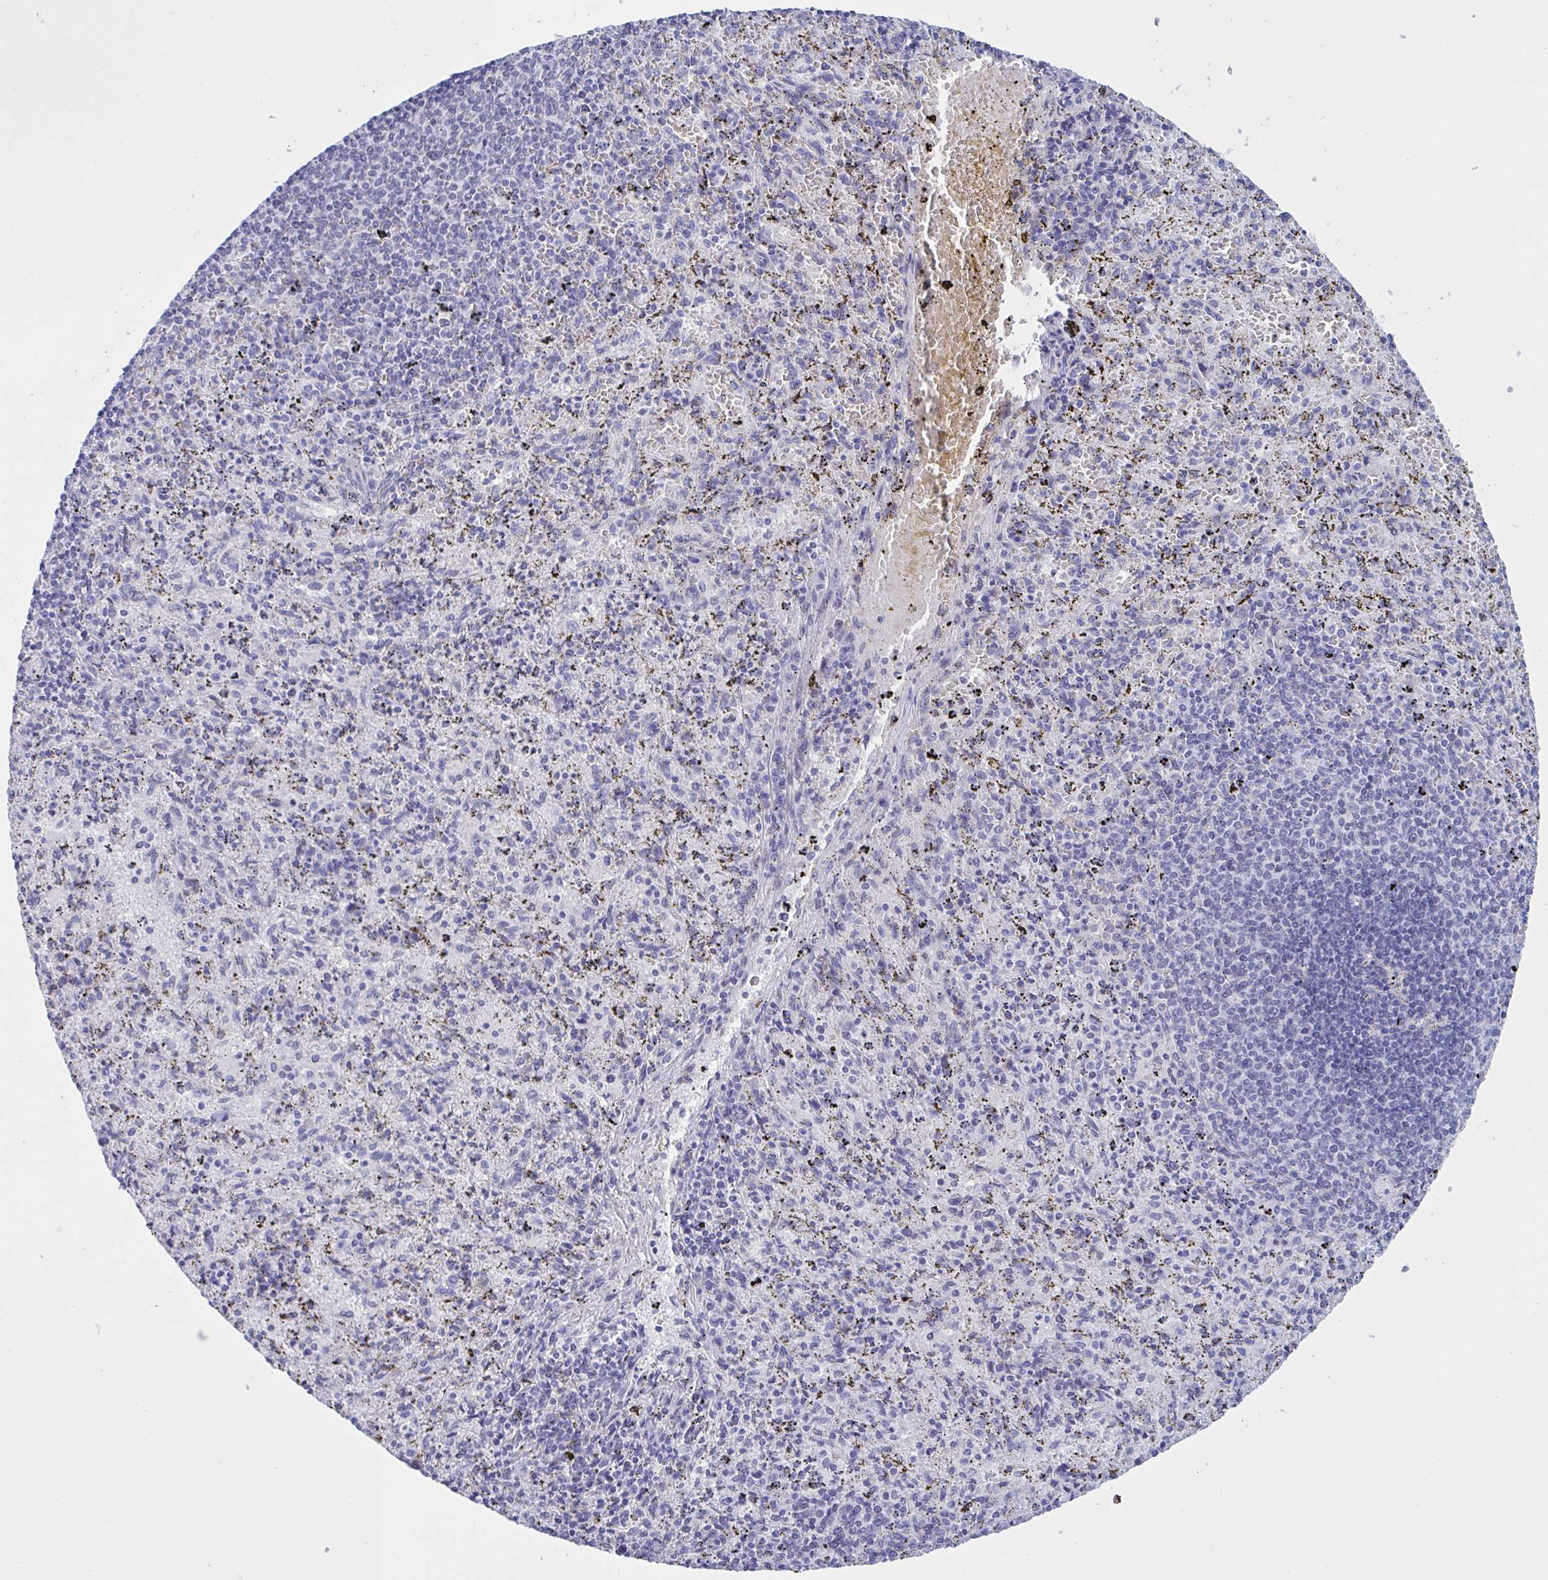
{"staining": {"intensity": "negative", "quantity": "none", "location": "none"}, "tissue": "spleen", "cell_type": "Cells in red pulp", "image_type": "normal", "snomed": [{"axis": "morphology", "description": "Normal tissue, NOS"}, {"axis": "topography", "description": "Spleen"}], "caption": "Cells in red pulp show no significant protein staining in benign spleen. (DAB (3,3'-diaminobenzidine) immunohistochemistry (IHC) with hematoxylin counter stain).", "gene": "OXLD1", "patient": {"sex": "male", "age": 57}}